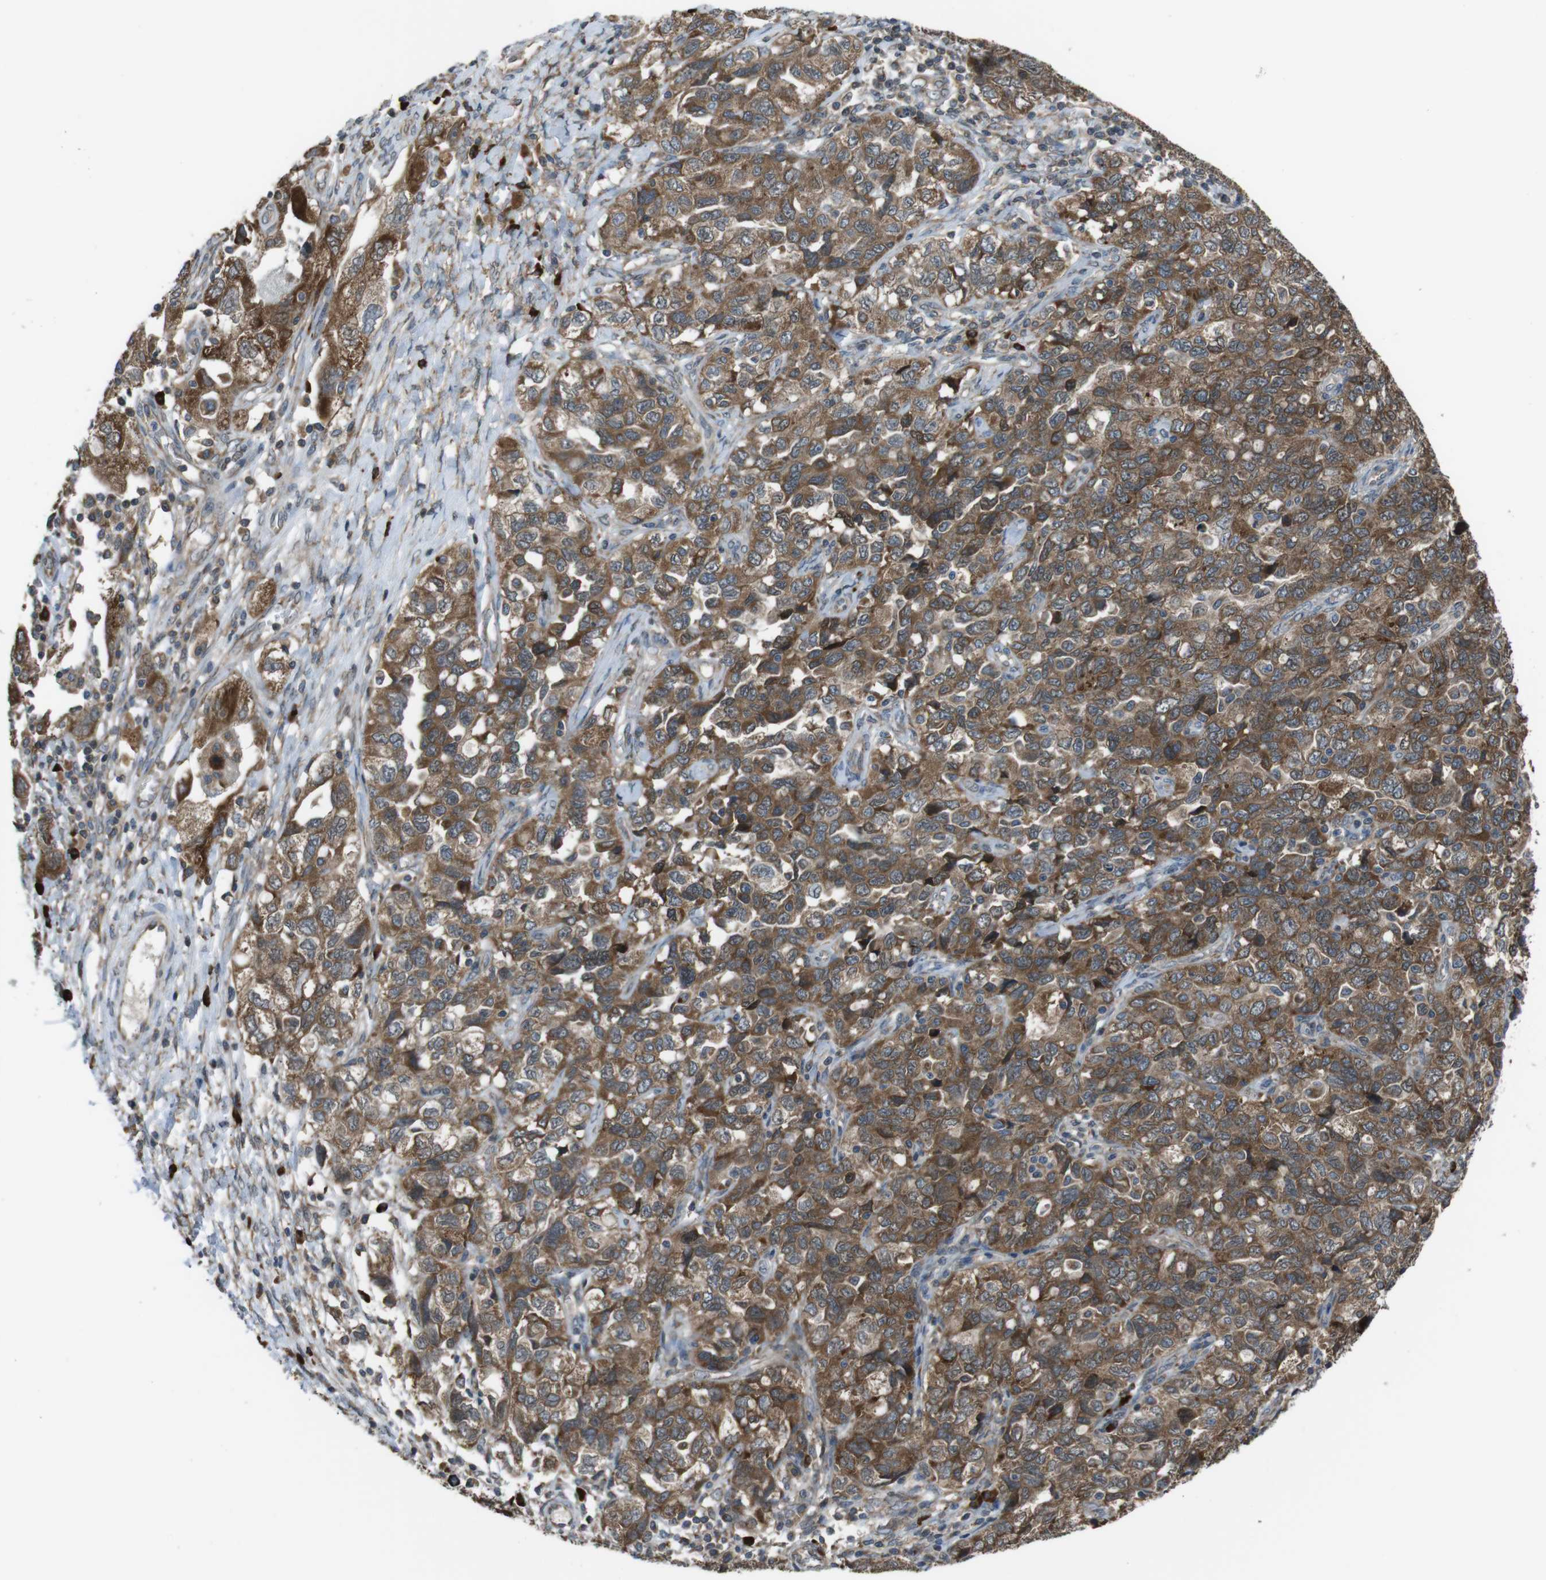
{"staining": {"intensity": "moderate", "quantity": ">75%", "location": "cytoplasmic/membranous"}, "tissue": "ovarian cancer", "cell_type": "Tumor cells", "image_type": "cancer", "snomed": [{"axis": "morphology", "description": "Carcinoma, NOS"}, {"axis": "morphology", "description": "Cystadenocarcinoma, serous, NOS"}, {"axis": "topography", "description": "Ovary"}], "caption": "This histopathology image shows ovarian cancer stained with immunohistochemistry (IHC) to label a protein in brown. The cytoplasmic/membranous of tumor cells show moderate positivity for the protein. Nuclei are counter-stained blue.", "gene": "SSR3", "patient": {"sex": "female", "age": 69}}